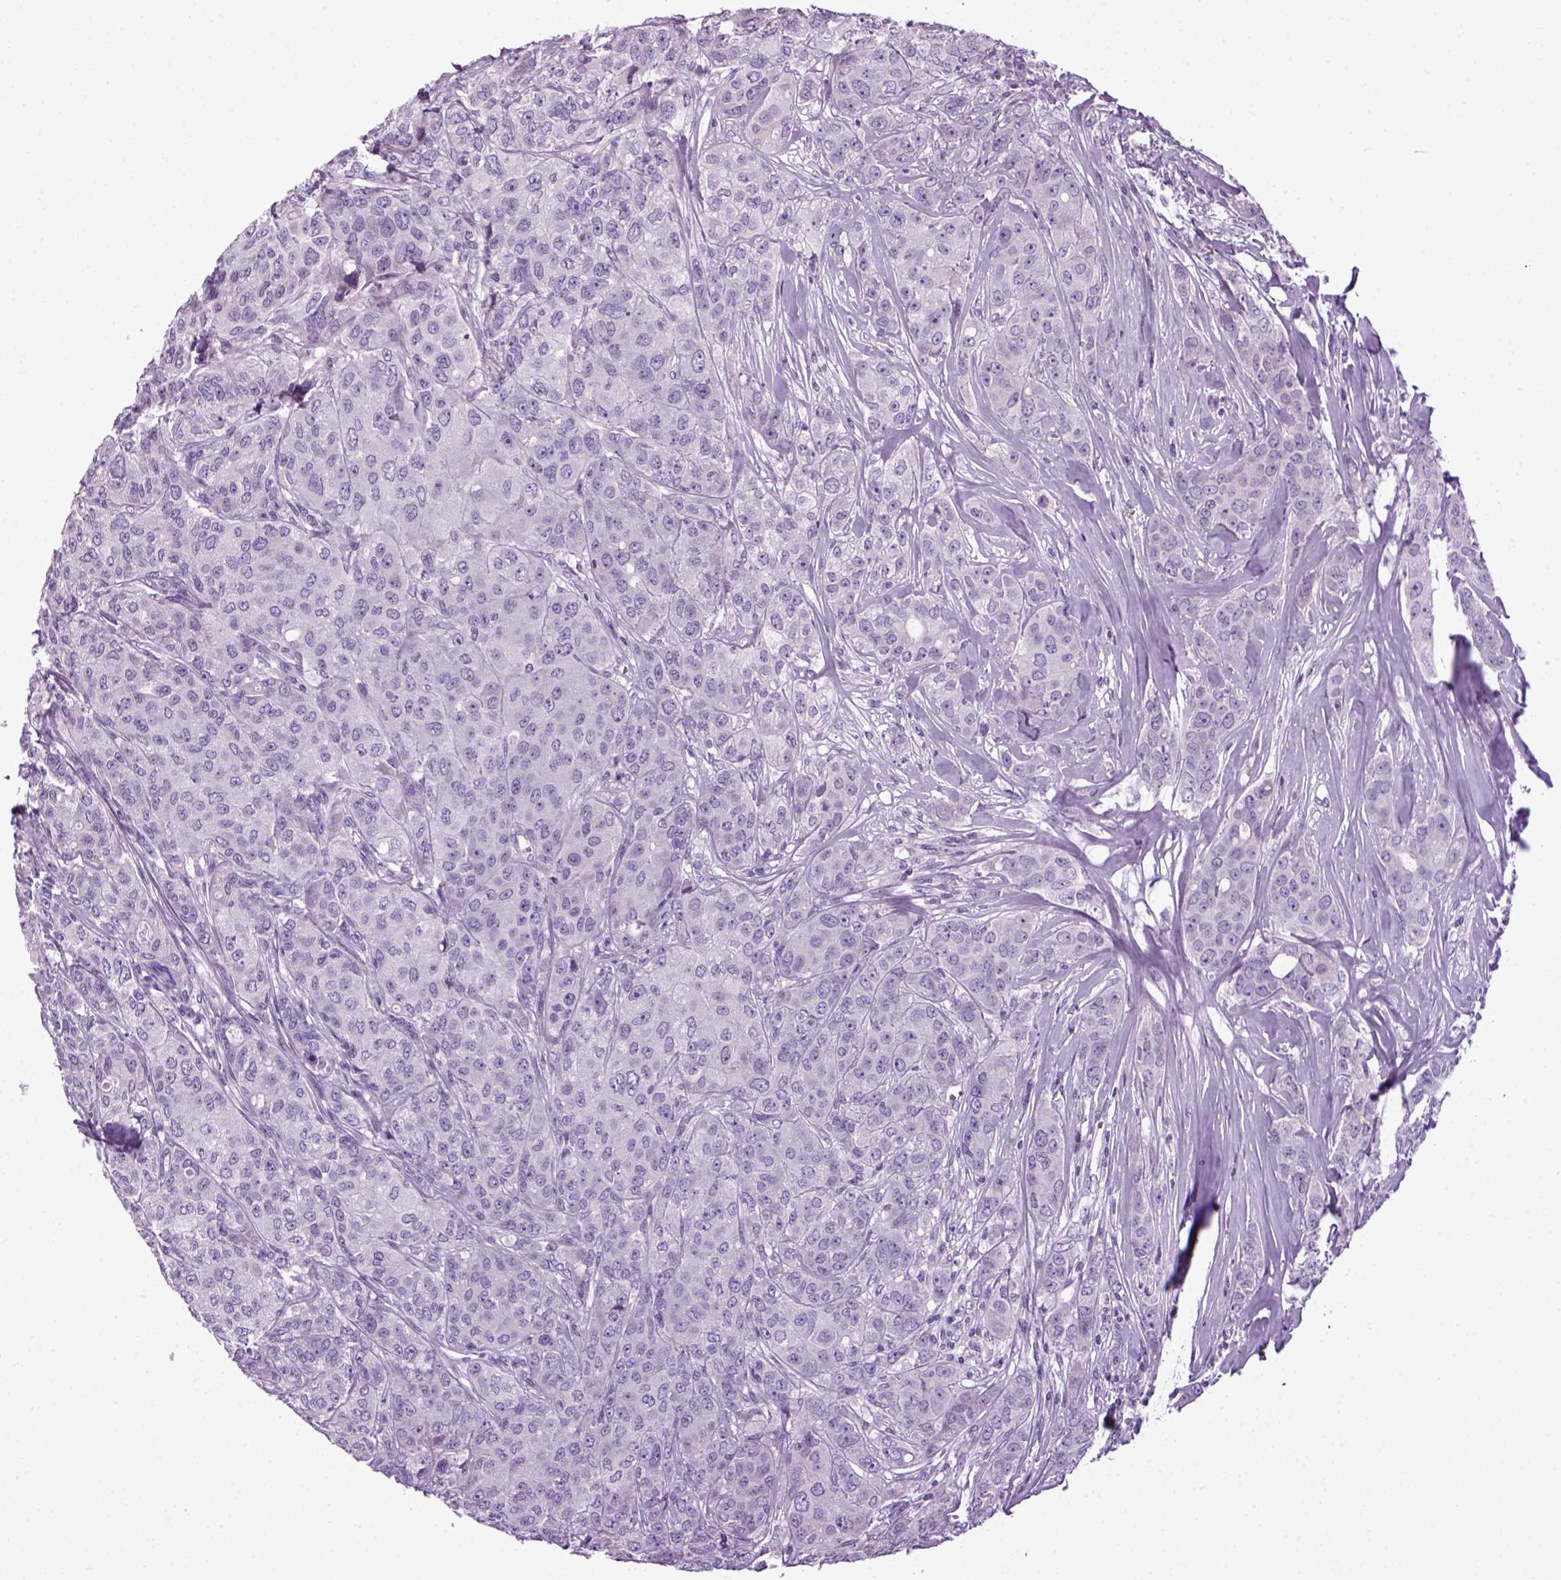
{"staining": {"intensity": "negative", "quantity": "none", "location": "none"}, "tissue": "breast cancer", "cell_type": "Tumor cells", "image_type": "cancer", "snomed": [{"axis": "morphology", "description": "Duct carcinoma"}, {"axis": "topography", "description": "Breast"}], "caption": "Photomicrograph shows no significant protein positivity in tumor cells of breast cancer.", "gene": "HMCN2", "patient": {"sex": "female", "age": 43}}